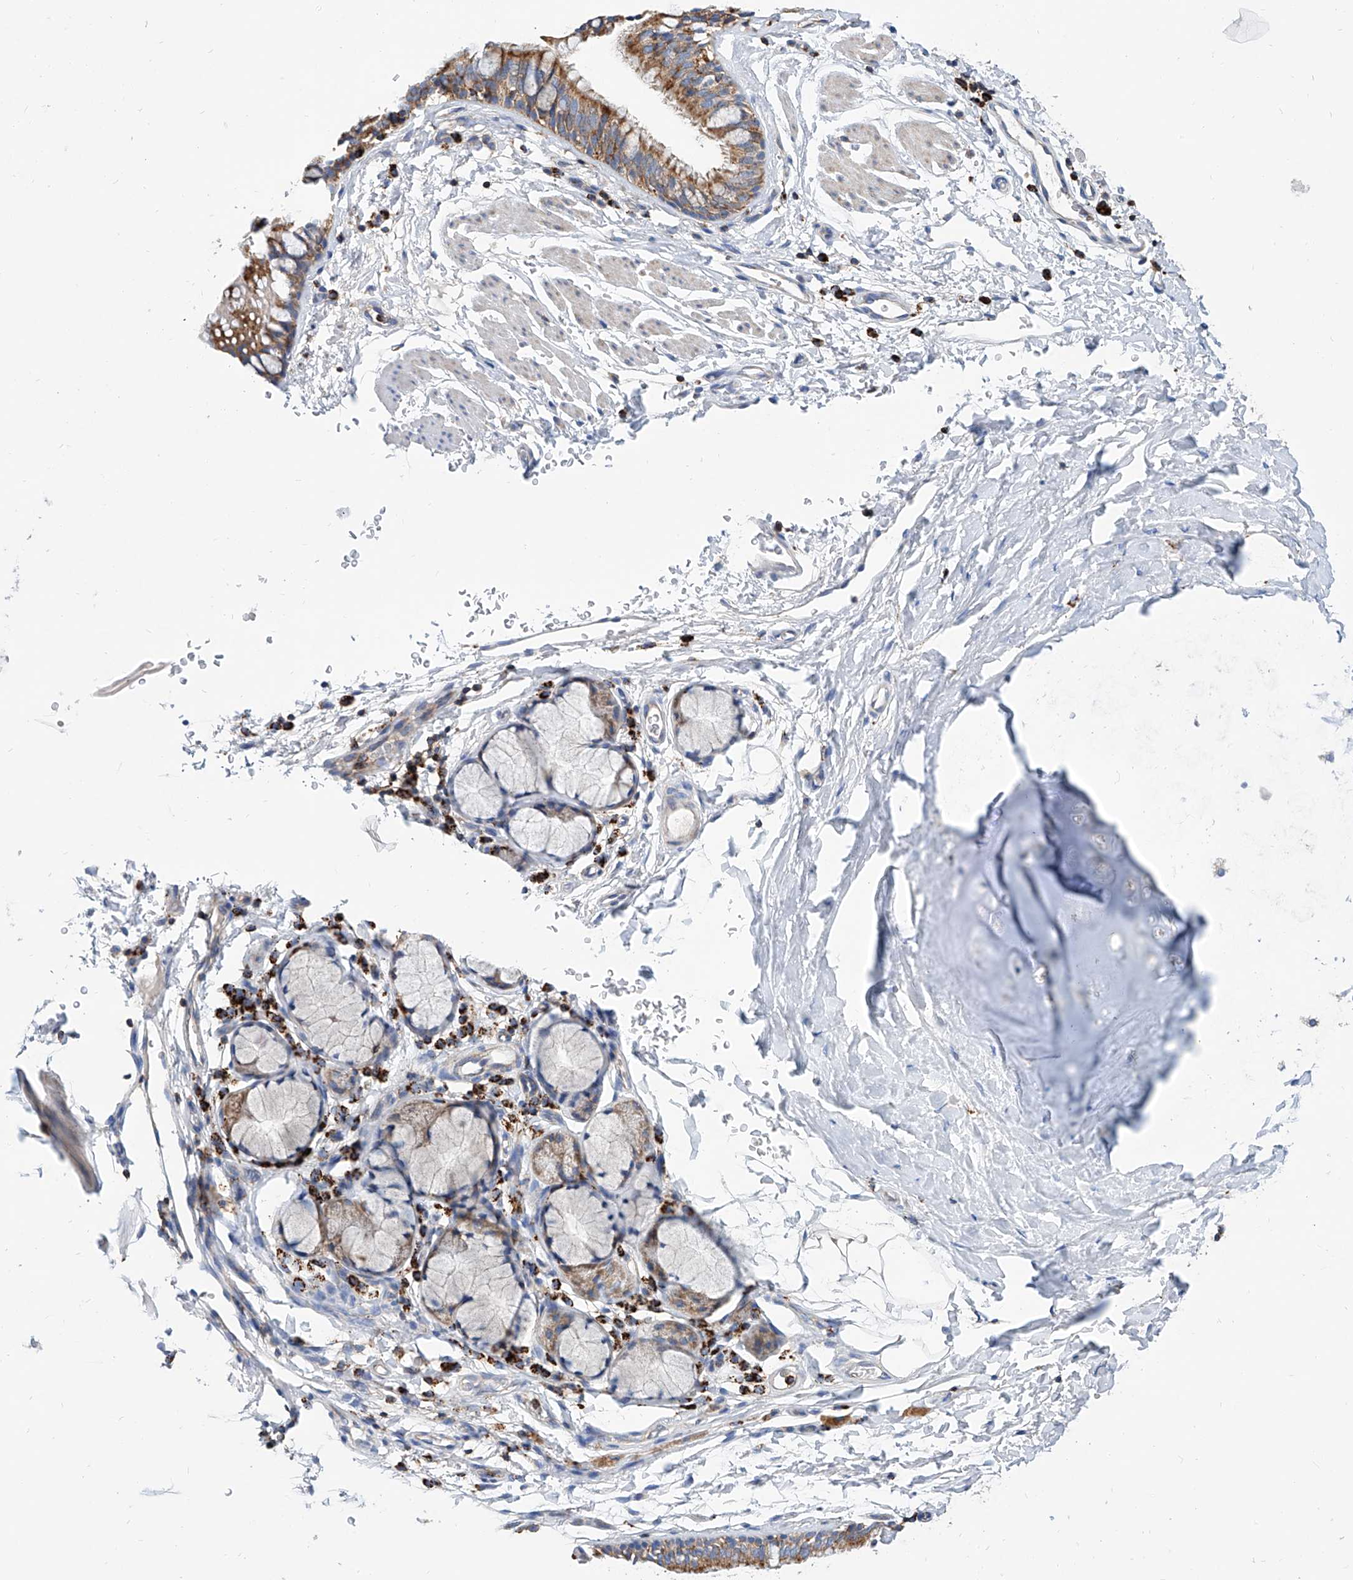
{"staining": {"intensity": "moderate", "quantity": ">75%", "location": "cytoplasmic/membranous"}, "tissue": "bronchus", "cell_type": "Respiratory epithelial cells", "image_type": "normal", "snomed": [{"axis": "morphology", "description": "Normal tissue, NOS"}, {"axis": "topography", "description": "Cartilage tissue"}, {"axis": "topography", "description": "Bronchus"}], "caption": "Immunohistochemistry photomicrograph of benign bronchus: bronchus stained using immunohistochemistry shows medium levels of moderate protein expression localized specifically in the cytoplasmic/membranous of respiratory epithelial cells, appearing as a cytoplasmic/membranous brown color.", "gene": "CPNE5", "patient": {"sex": "female", "age": 36}}